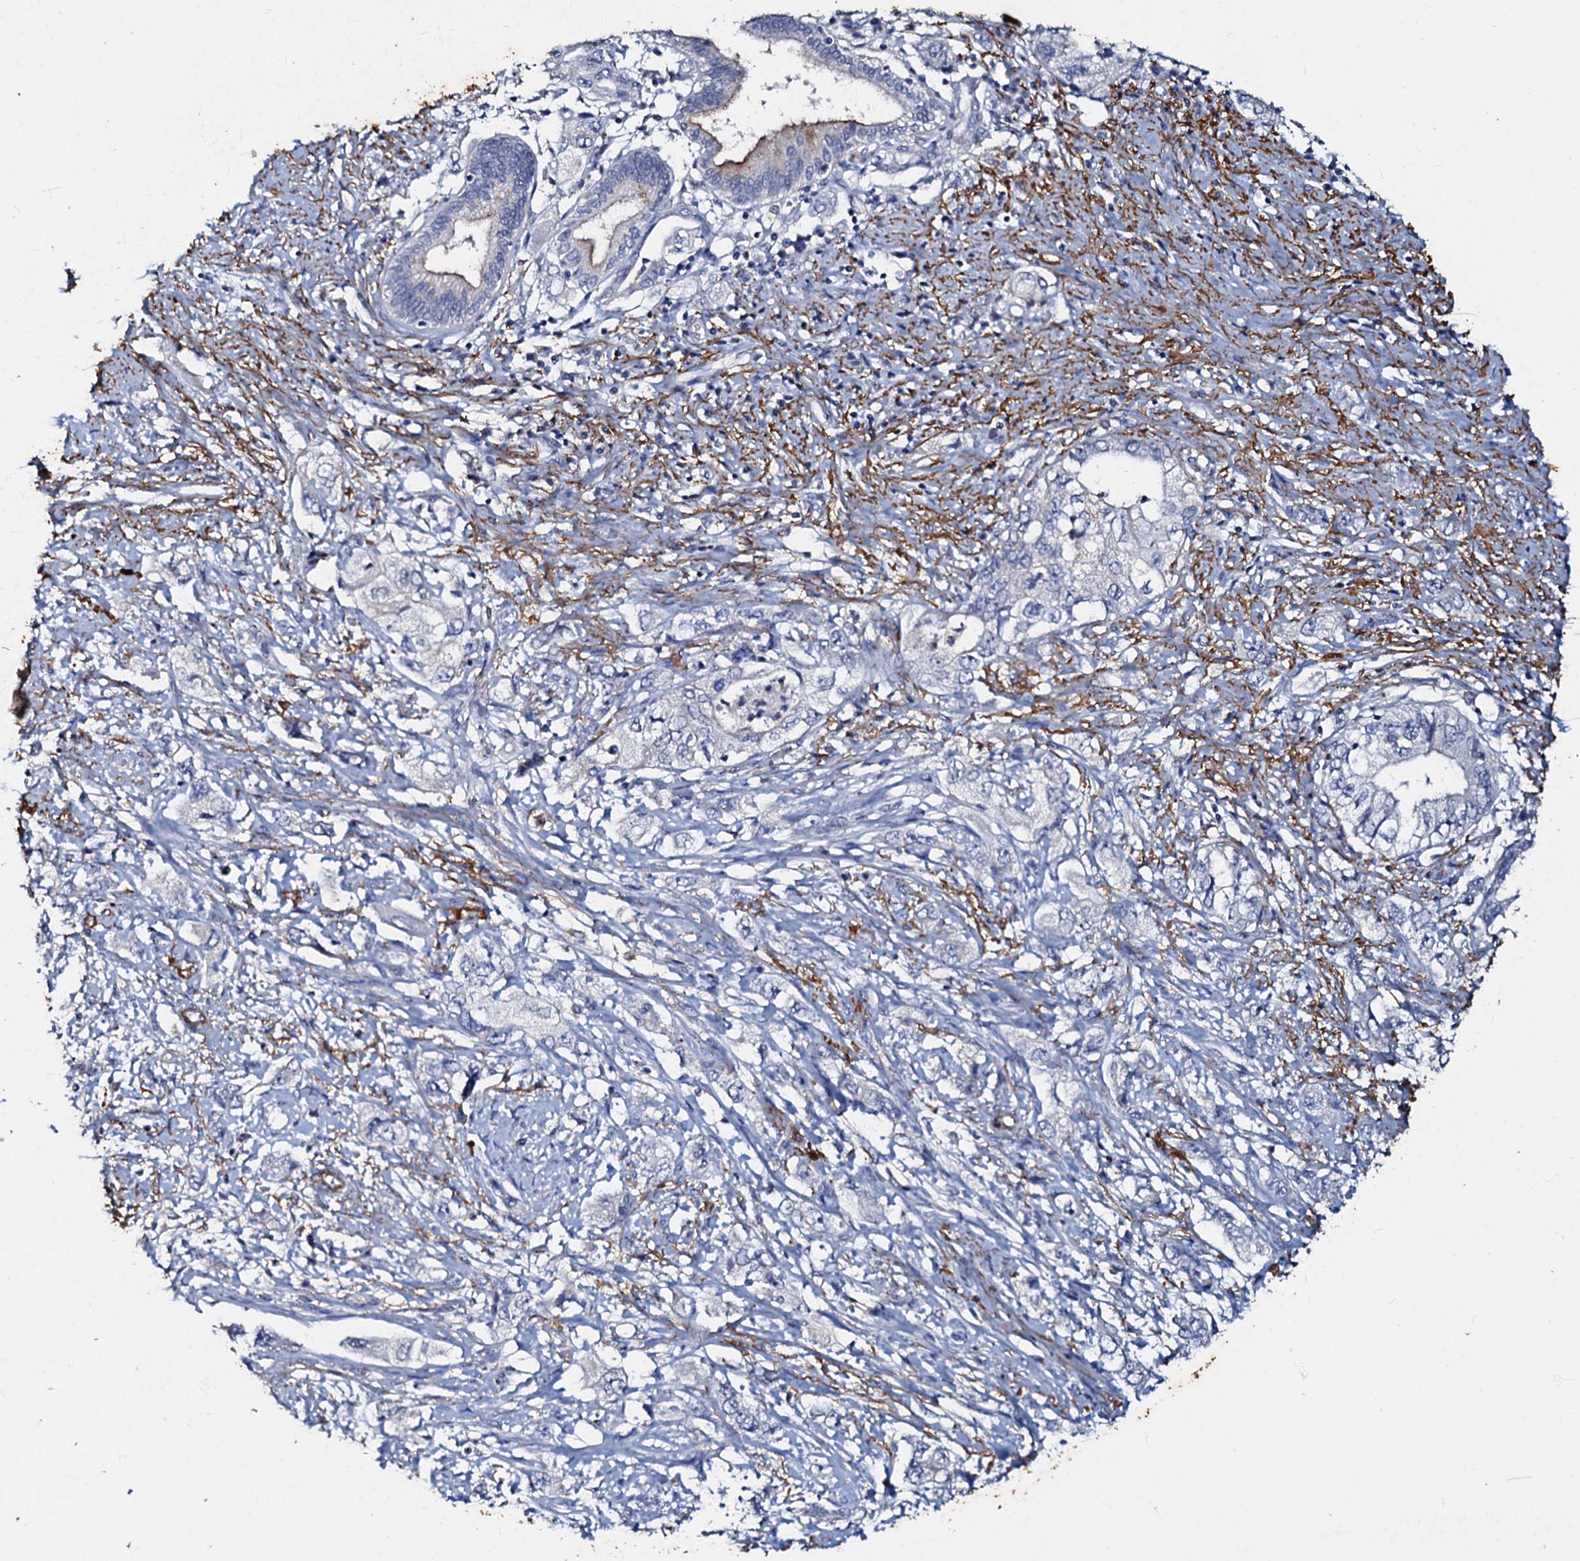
{"staining": {"intensity": "moderate", "quantity": "<25%", "location": "cytoplasmic/membranous"}, "tissue": "pancreatic cancer", "cell_type": "Tumor cells", "image_type": "cancer", "snomed": [{"axis": "morphology", "description": "Adenocarcinoma, NOS"}, {"axis": "topography", "description": "Pancreas"}], "caption": "Immunohistochemical staining of human pancreatic cancer exhibits low levels of moderate cytoplasmic/membranous staining in about <25% of tumor cells.", "gene": "MANSC4", "patient": {"sex": "female", "age": 73}}